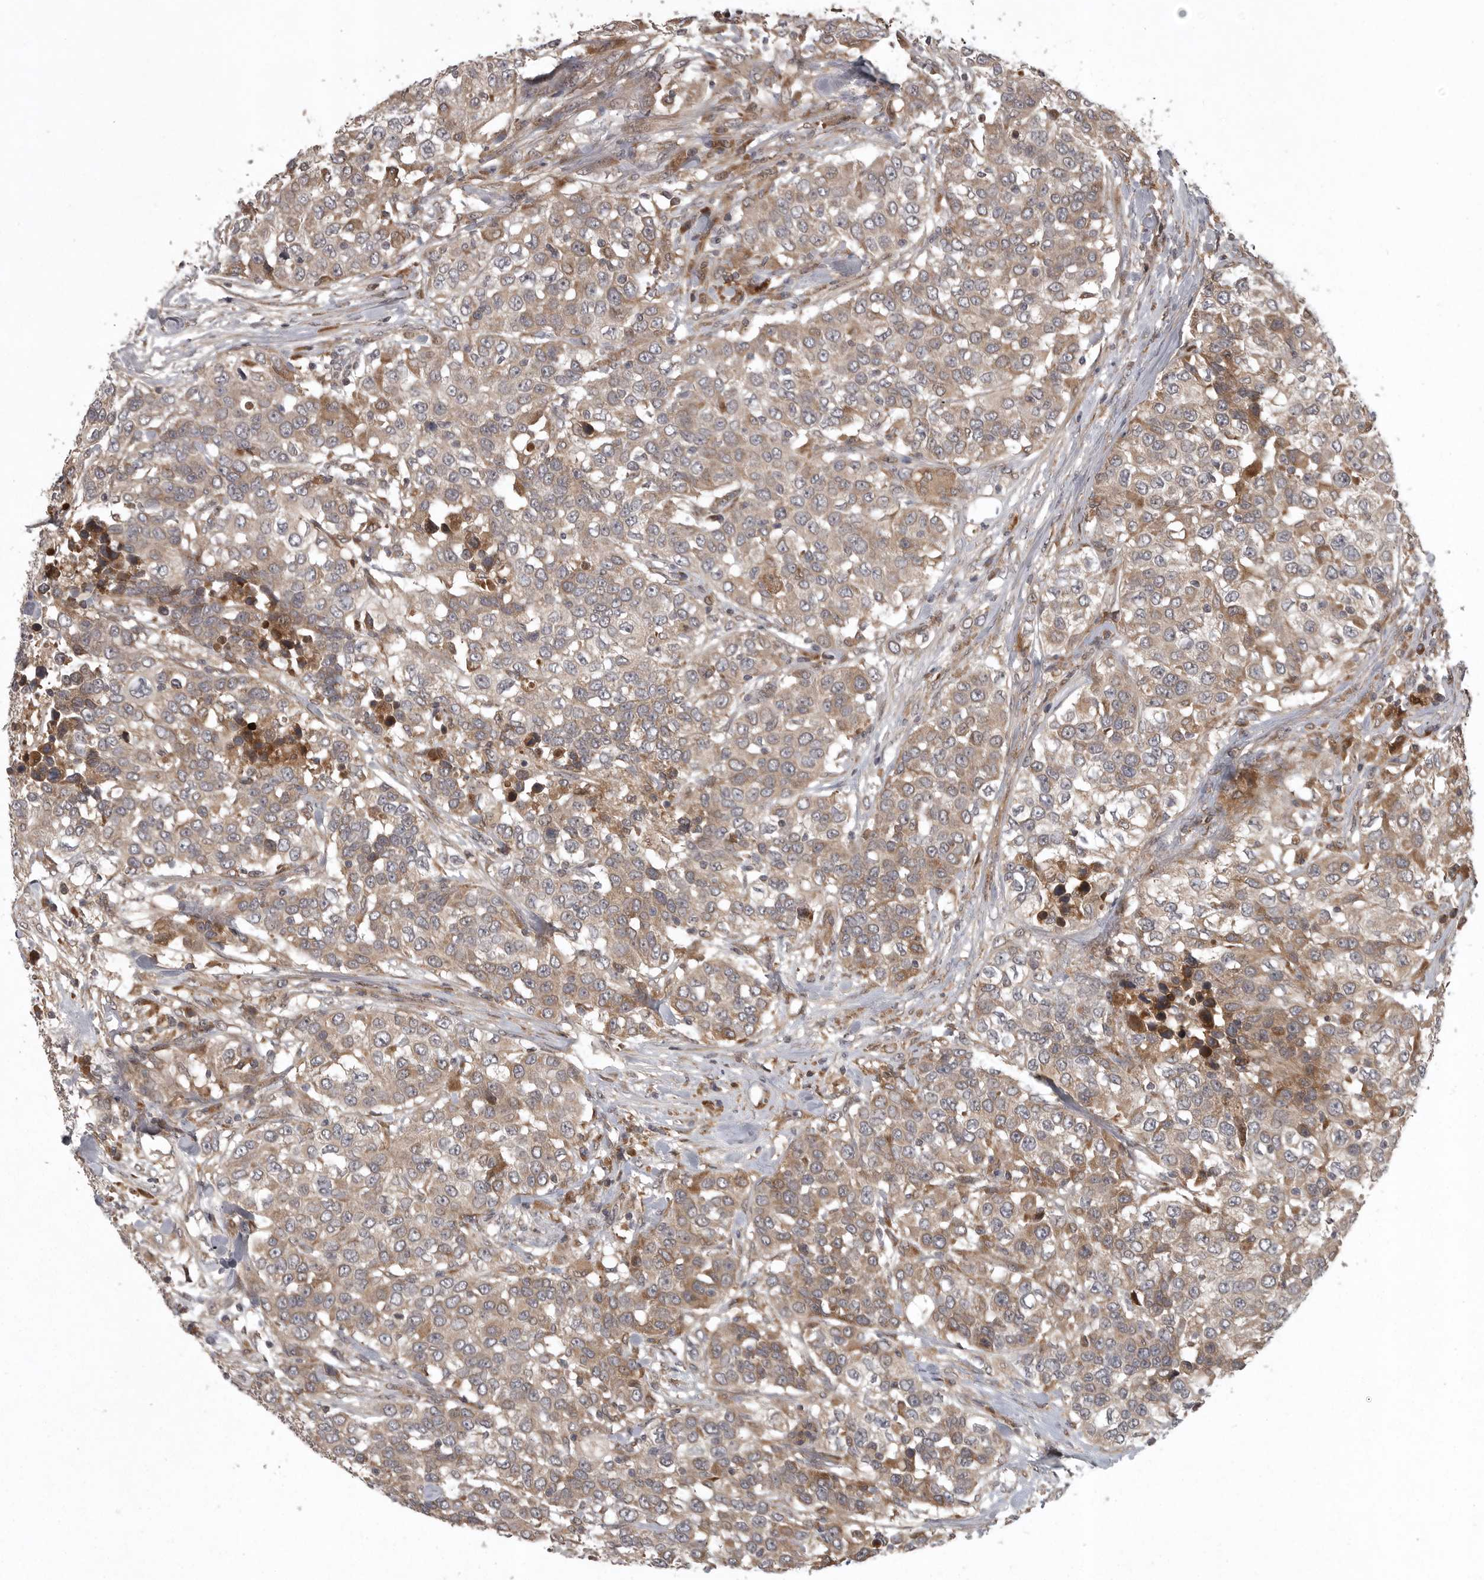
{"staining": {"intensity": "weak", "quantity": ">75%", "location": "cytoplasmic/membranous"}, "tissue": "urothelial cancer", "cell_type": "Tumor cells", "image_type": "cancer", "snomed": [{"axis": "morphology", "description": "Urothelial carcinoma, High grade"}, {"axis": "topography", "description": "Urinary bladder"}], "caption": "Immunohistochemistry histopathology image of human urothelial carcinoma (high-grade) stained for a protein (brown), which reveals low levels of weak cytoplasmic/membranous positivity in about >75% of tumor cells.", "gene": "GPR31", "patient": {"sex": "female", "age": 80}}